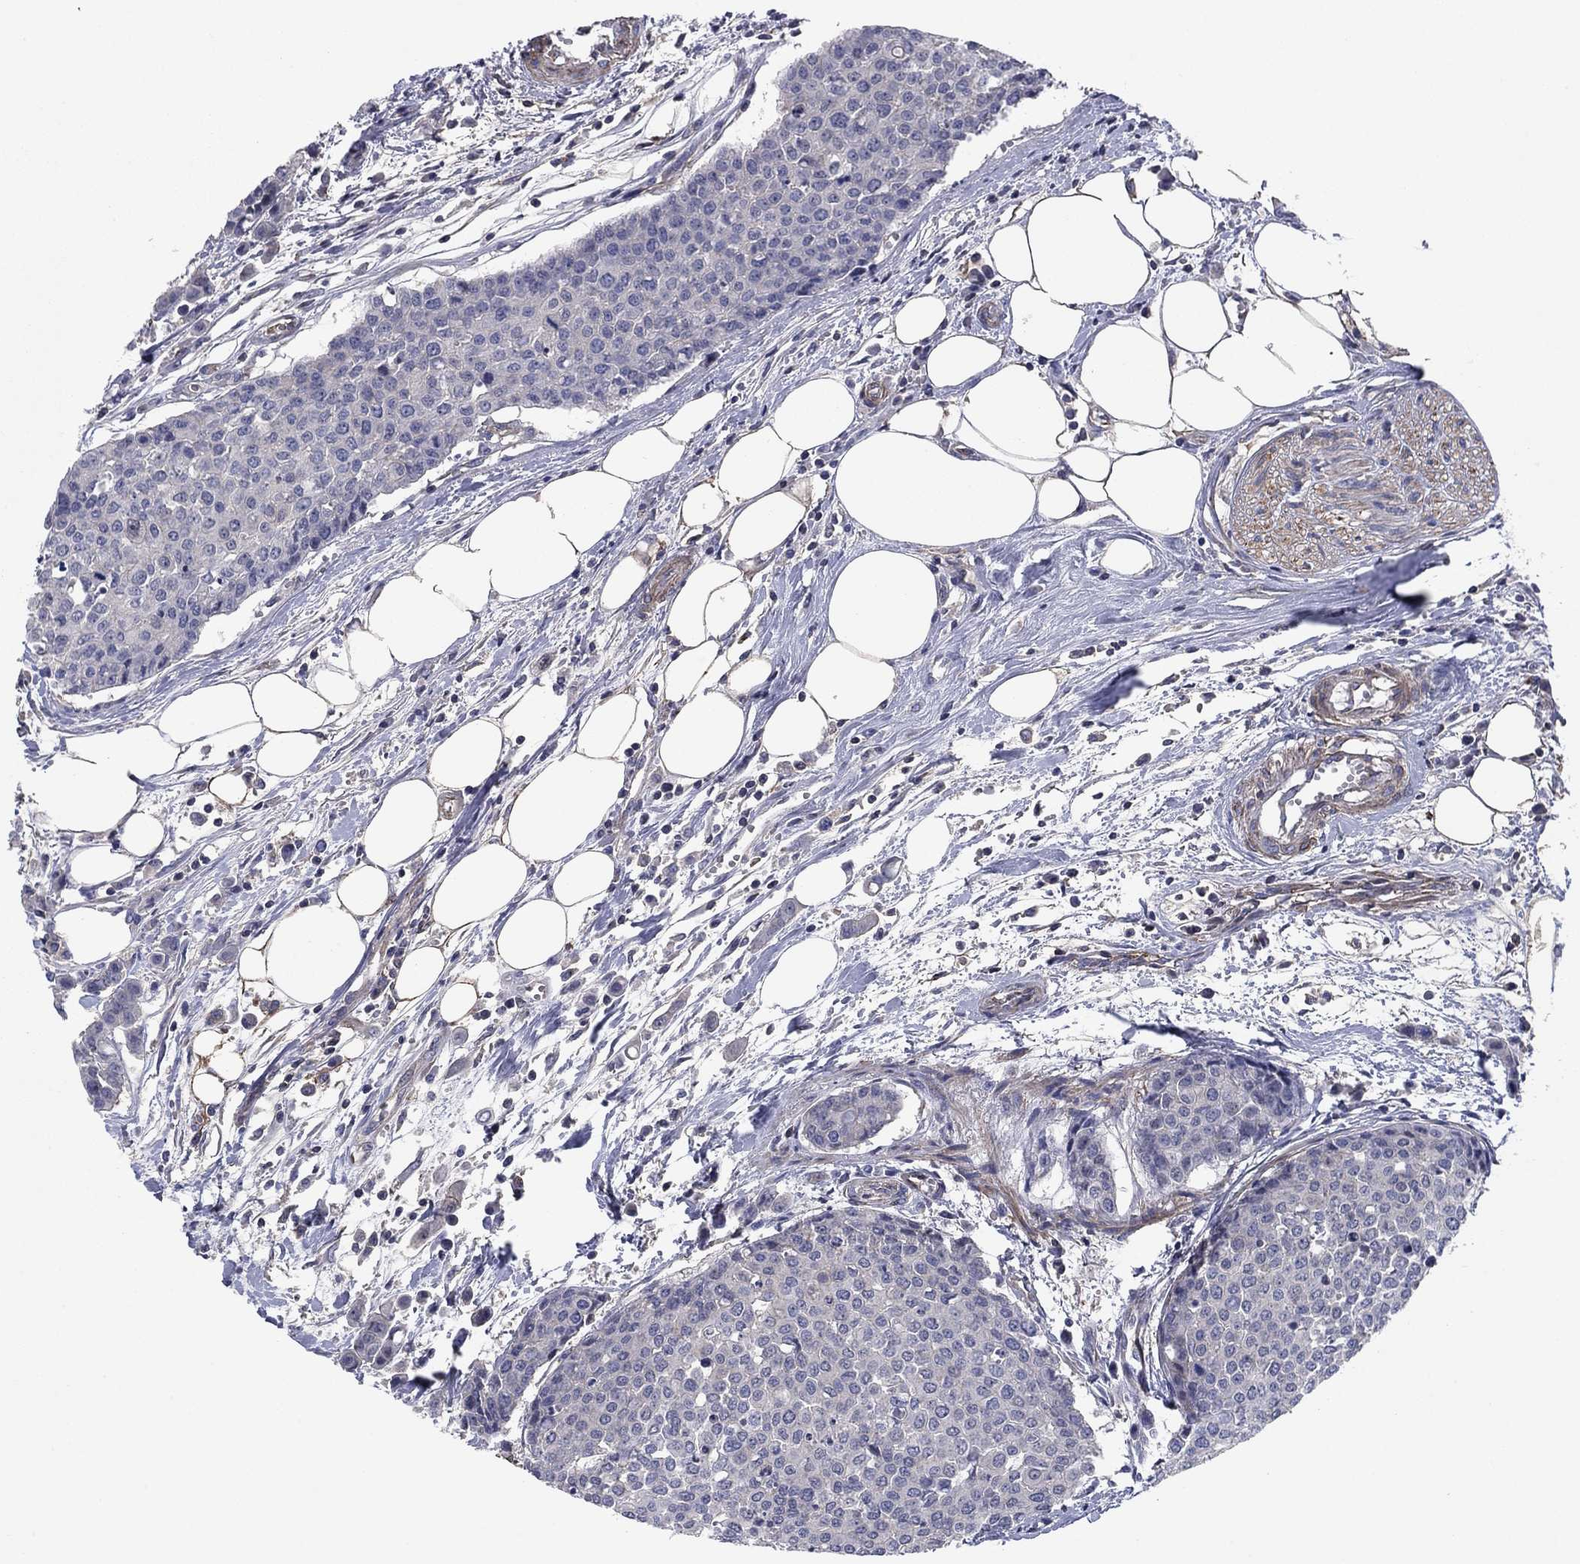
{"staining": {"intensity": "negative", "quantity": "none", "location": "none"}, "tissue": "carcinoid", "cell_type": "Tumor cells", "image_type": "cancer", "snomed": [{"axis": "morphology", "description": "Carcinoid, malignant, NOS"}, {"axis": "topography", "description": "Colon"}], "caption": "IHC image of malignant carcinoid stained for a protein (brown), which exhibits no staining in tumor cells. (Immunohistochemistry, brightfield microscopy, high magnification).", "gene": "PSD4", "patient": {"sex": "male", "age": 81}}